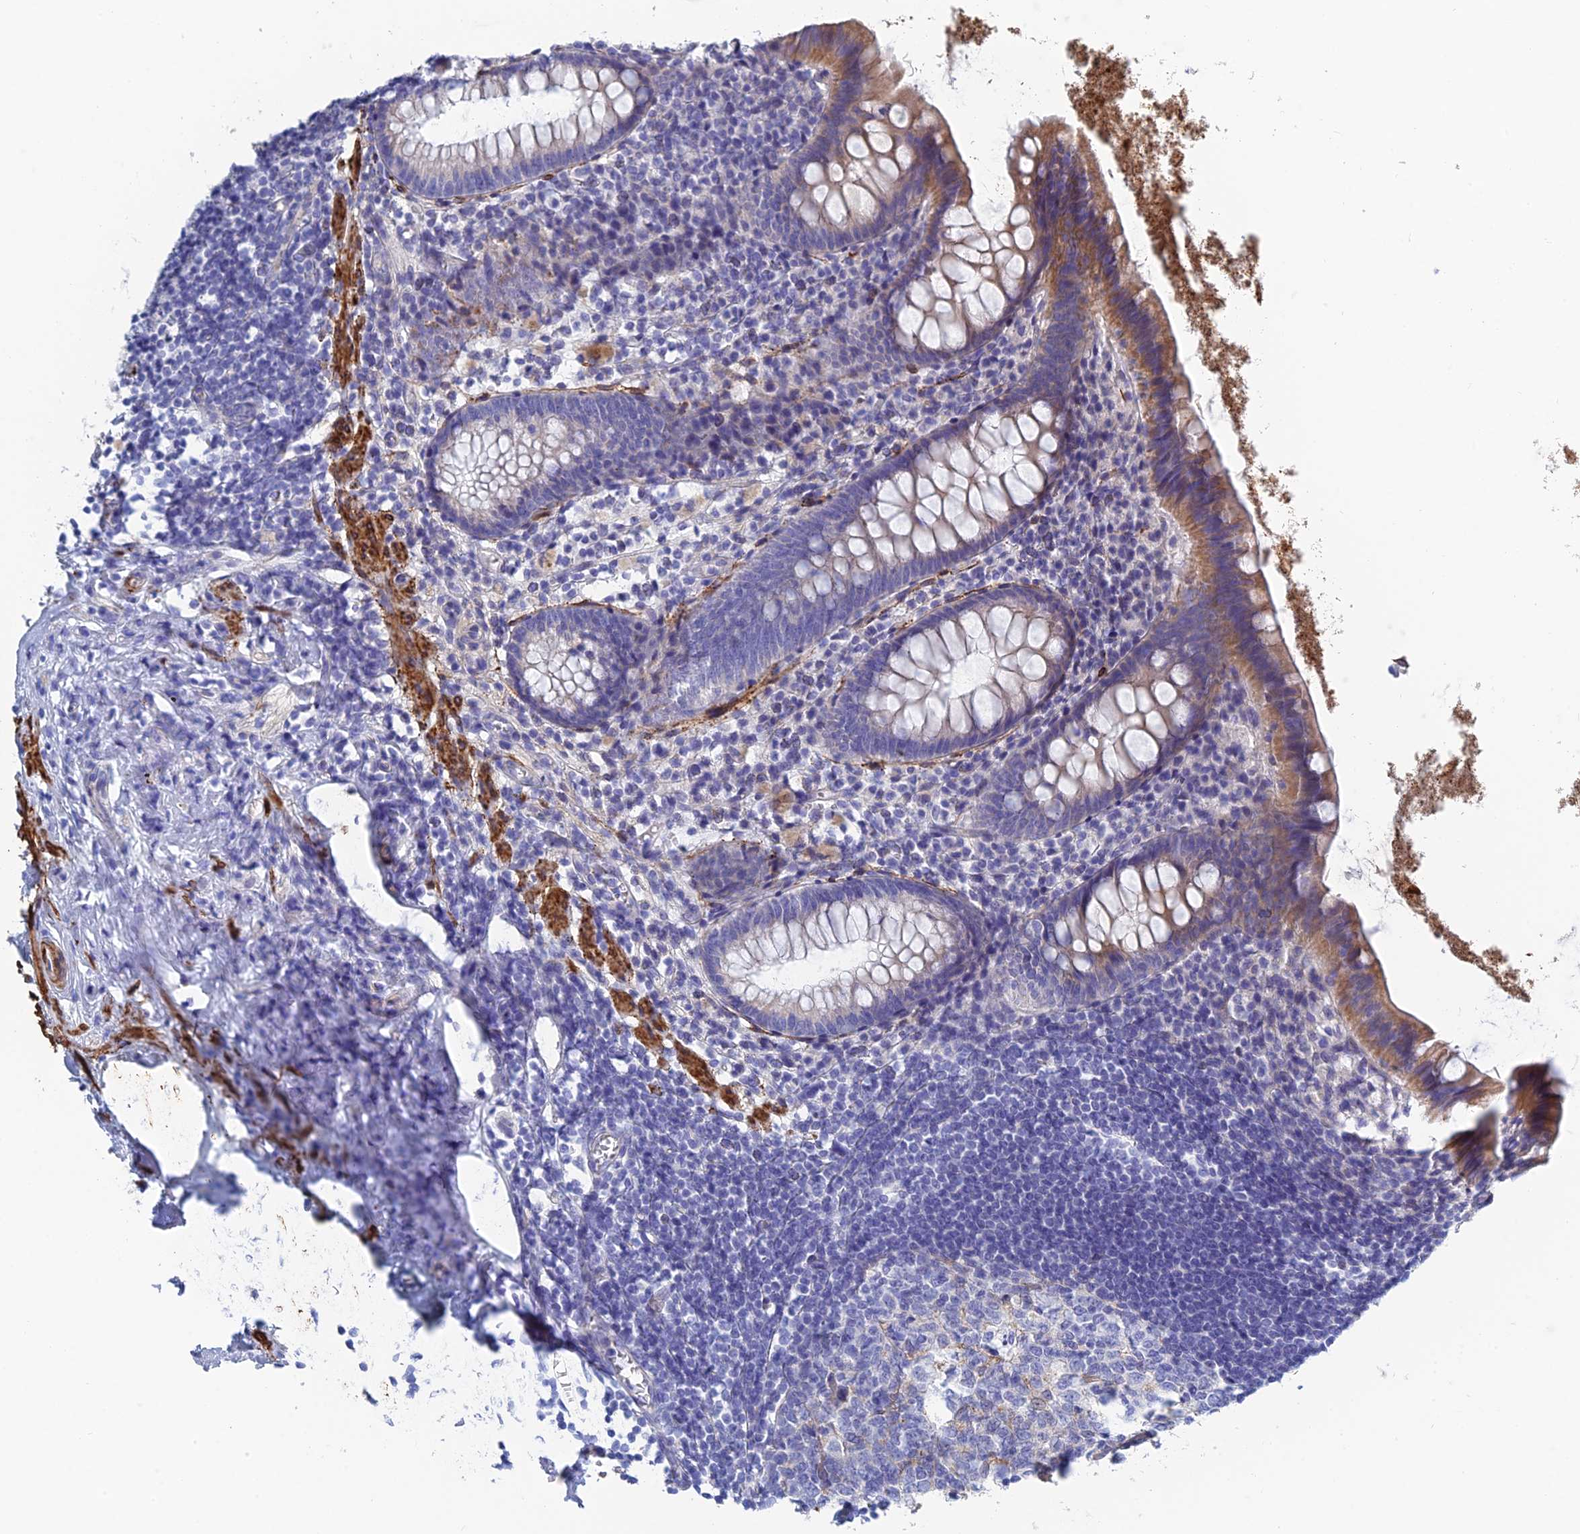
{"staining": {"intensity": "moderate", "quantity": "<25%", "location": "cytoplasmic/membranous"}, "tissue": "appendix", "cell_type": "Glandular cells", "image_type": "normal", "snomed": [{"axis": "morphology", "description": "Normal tissue, NOS"}, {"axis": "topography", "description": "Appendix"}], "caption": "Immunohistochemistry (IHC) (DAB (3,3'-diaminobenzidine)) staining of unremarkable human appendix exhibits moderate cytoplasmic/membranous protein expression in about <25% of glandular cells.", "gene": "PCDHA8", "patient": {"sex": "female", "age": 51}}